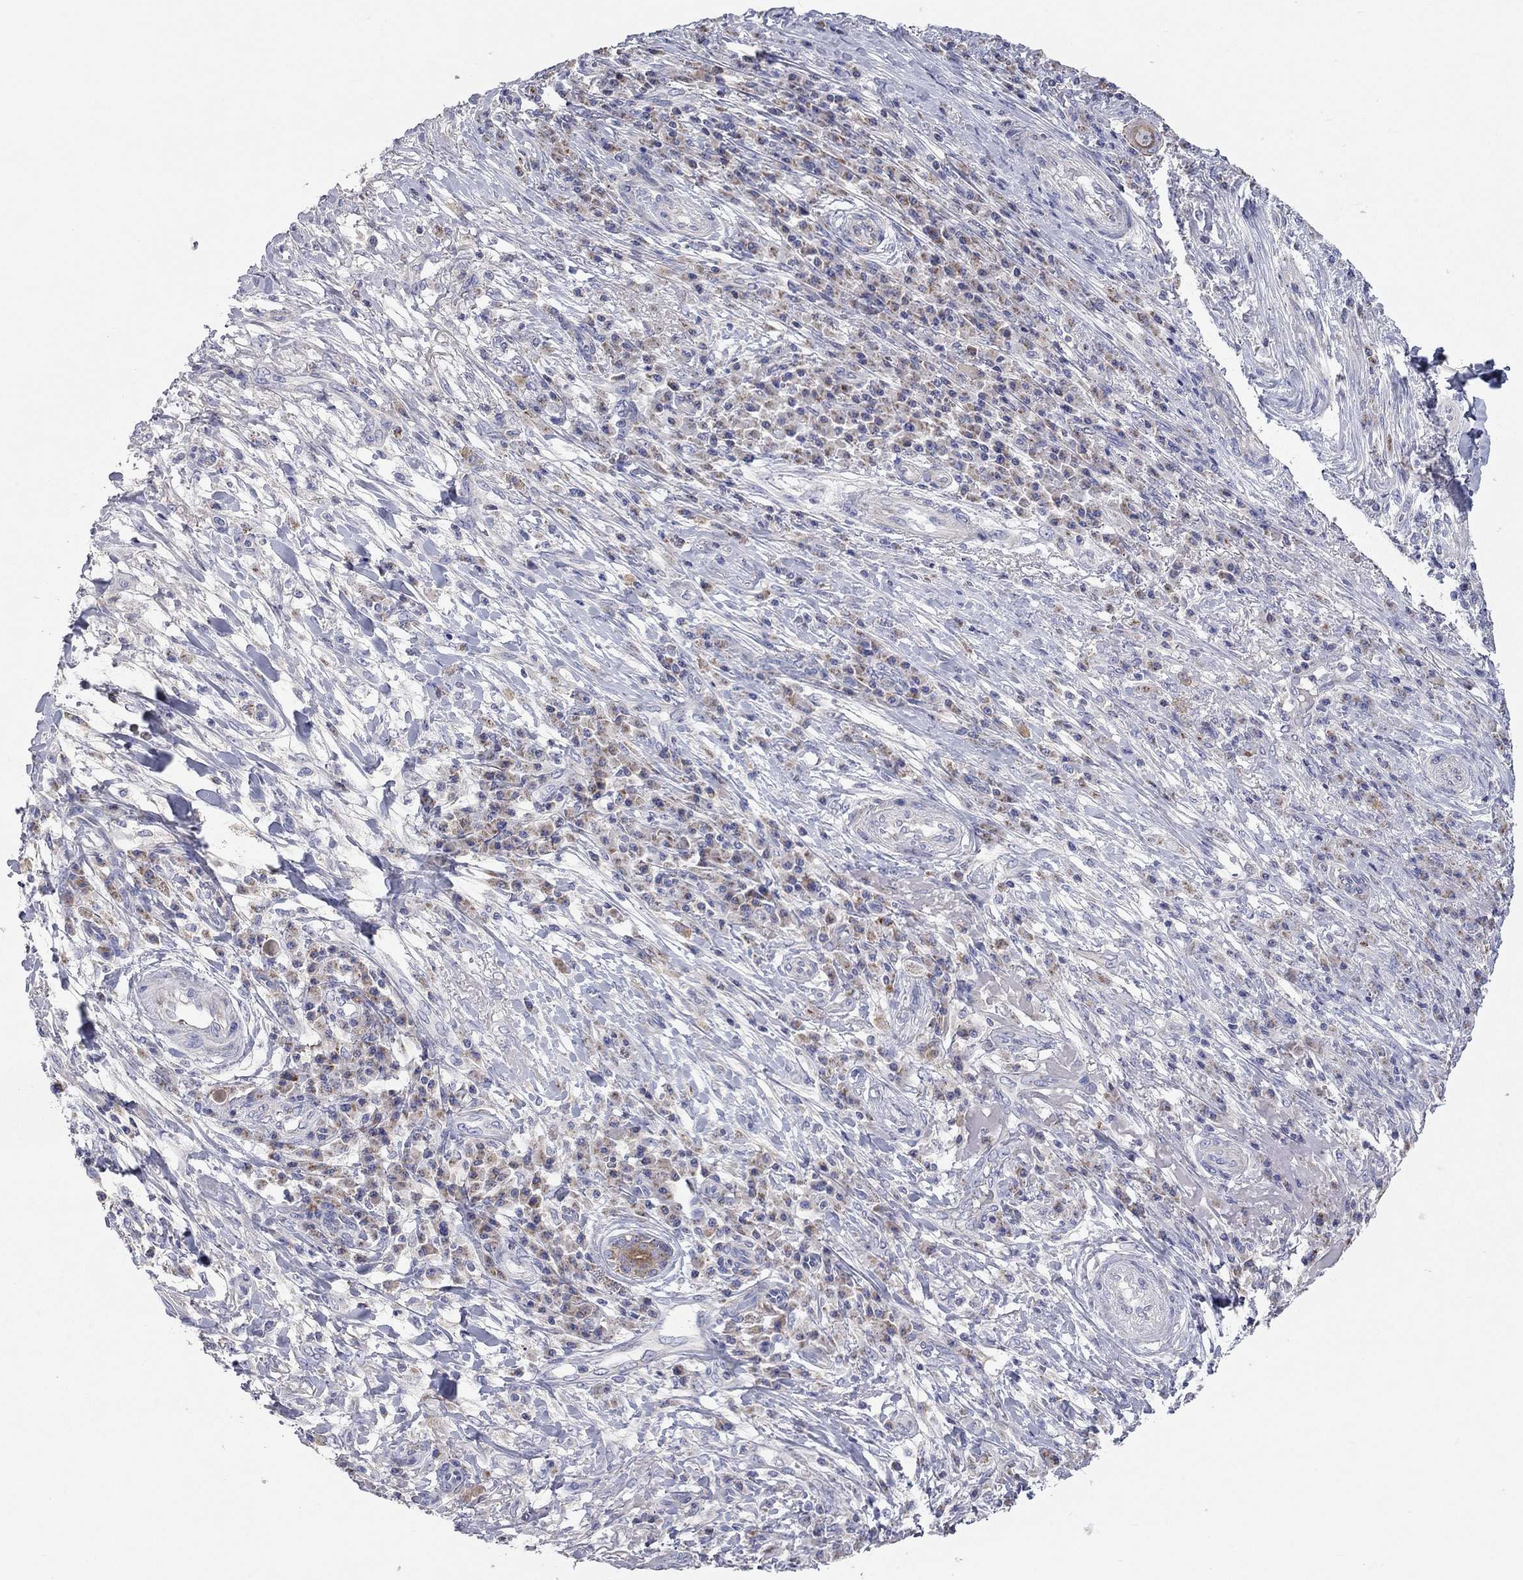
{"staining": {"intensity": "negative", "quantity": "none", "location": "none"}, "tissue": "skin cancer", "cell_type": "Tumor cells", "image_type": "cancer", "snomed": [{"axis": "morphology", "description": "Squamous cell carcinoma, NOS"}, {"axis": "topography", "description": "Skin"}], "caption": "Skin squamous cell carcinoma was stained to show a protein in brown. There is no significant positivity in tumor cells.", "gene": "RCAN1", "patient": {"sex": "male", "age": 92}}